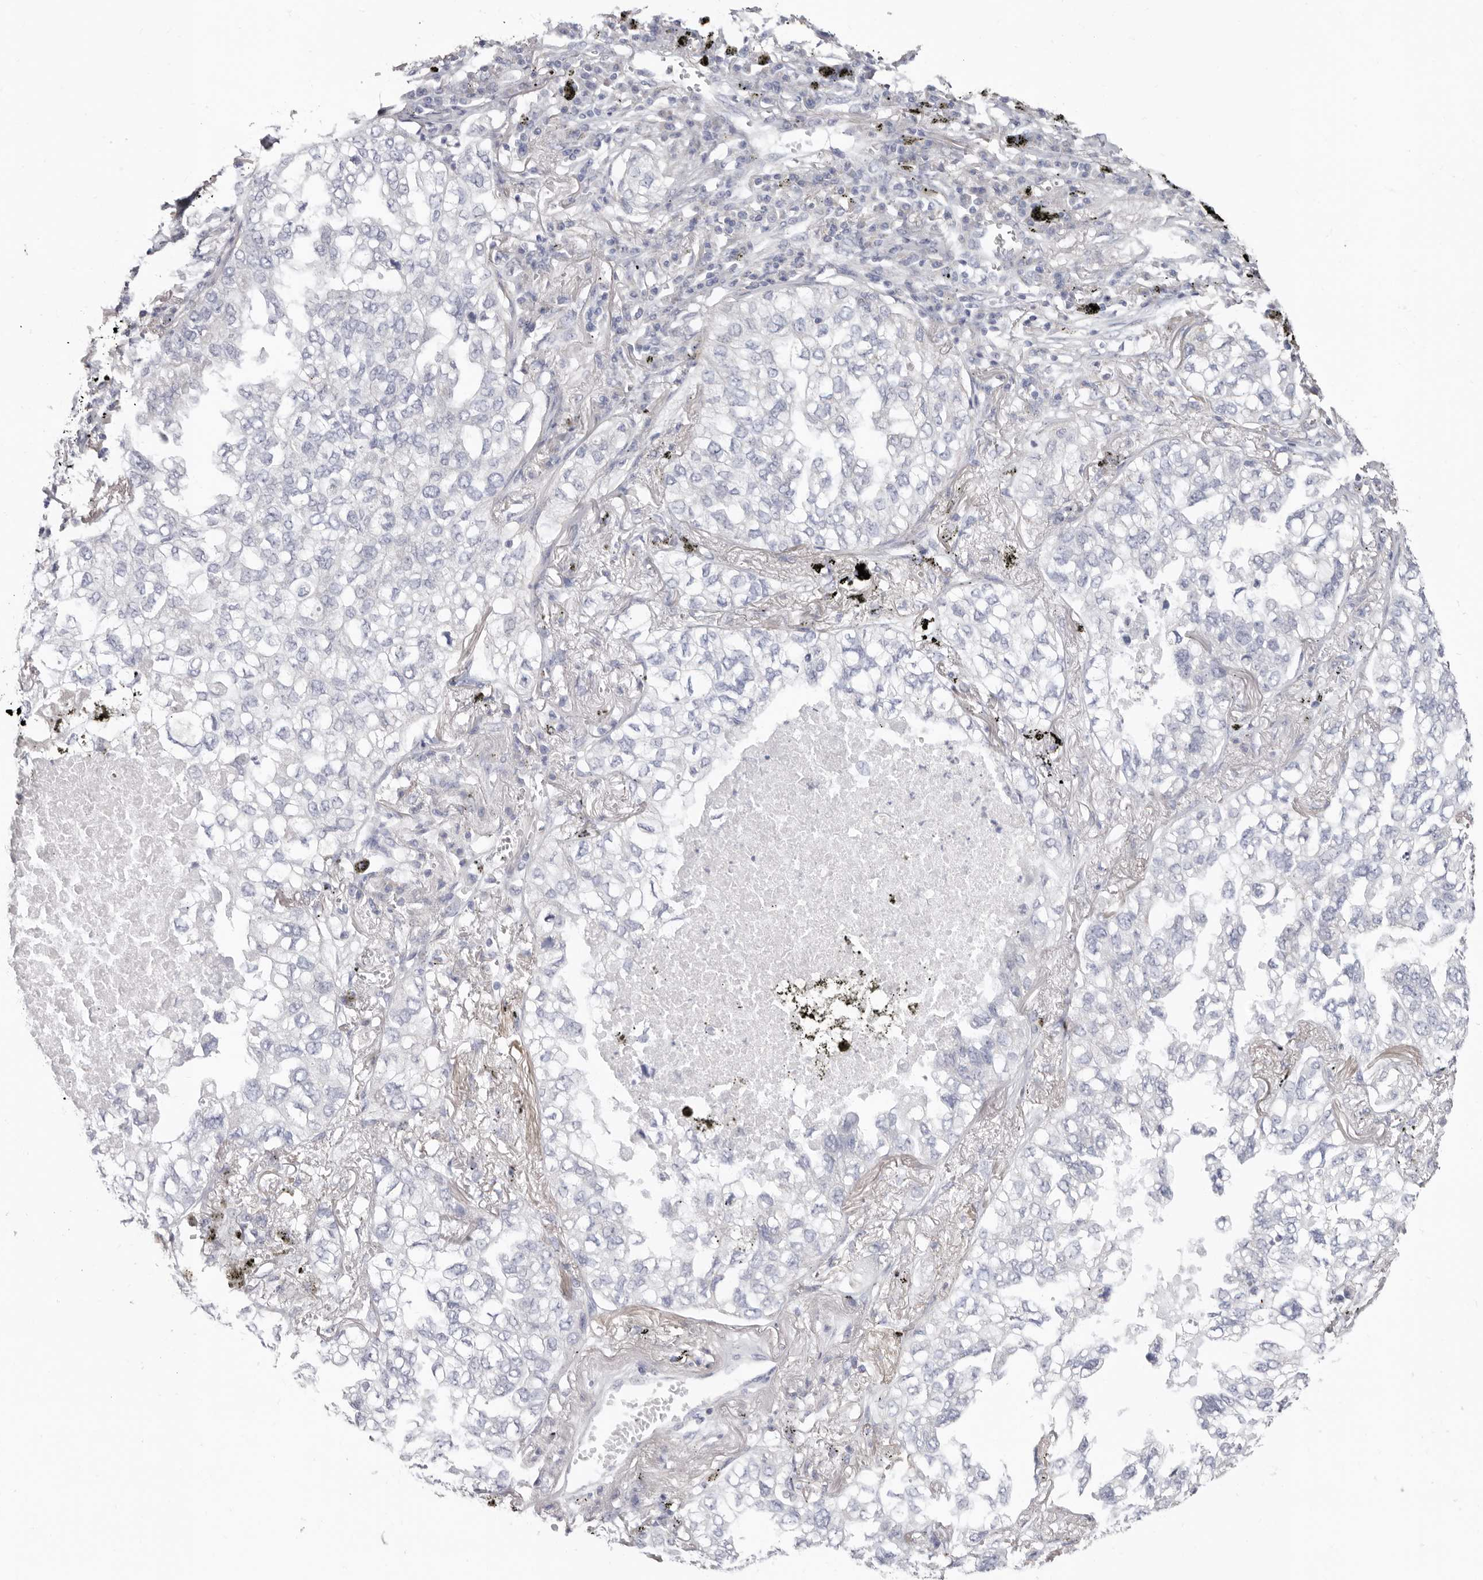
{"staining": {"intensity": "negative", "quantity": "none", "location": "none"}, "tissue": "lung cancer", "cell_type": "Tumor cells", "image_type": "cancer", "snomed": [{"axis": "morphology", "description": "Adenocarcinoma, NOS"}, {"axis": "topography", "description": "Lung"}], "caption": "Photomicrograph shows no protein staining in tumor cells of lung cancer tissue. The staining was performed using DAB to visualize the protein expression in brown, while the nuclei were stained in blue with hematoxylin (Magnification: 20x).", "gene": "RSPO2", "patient": {"sex": "male", "age": 65}}